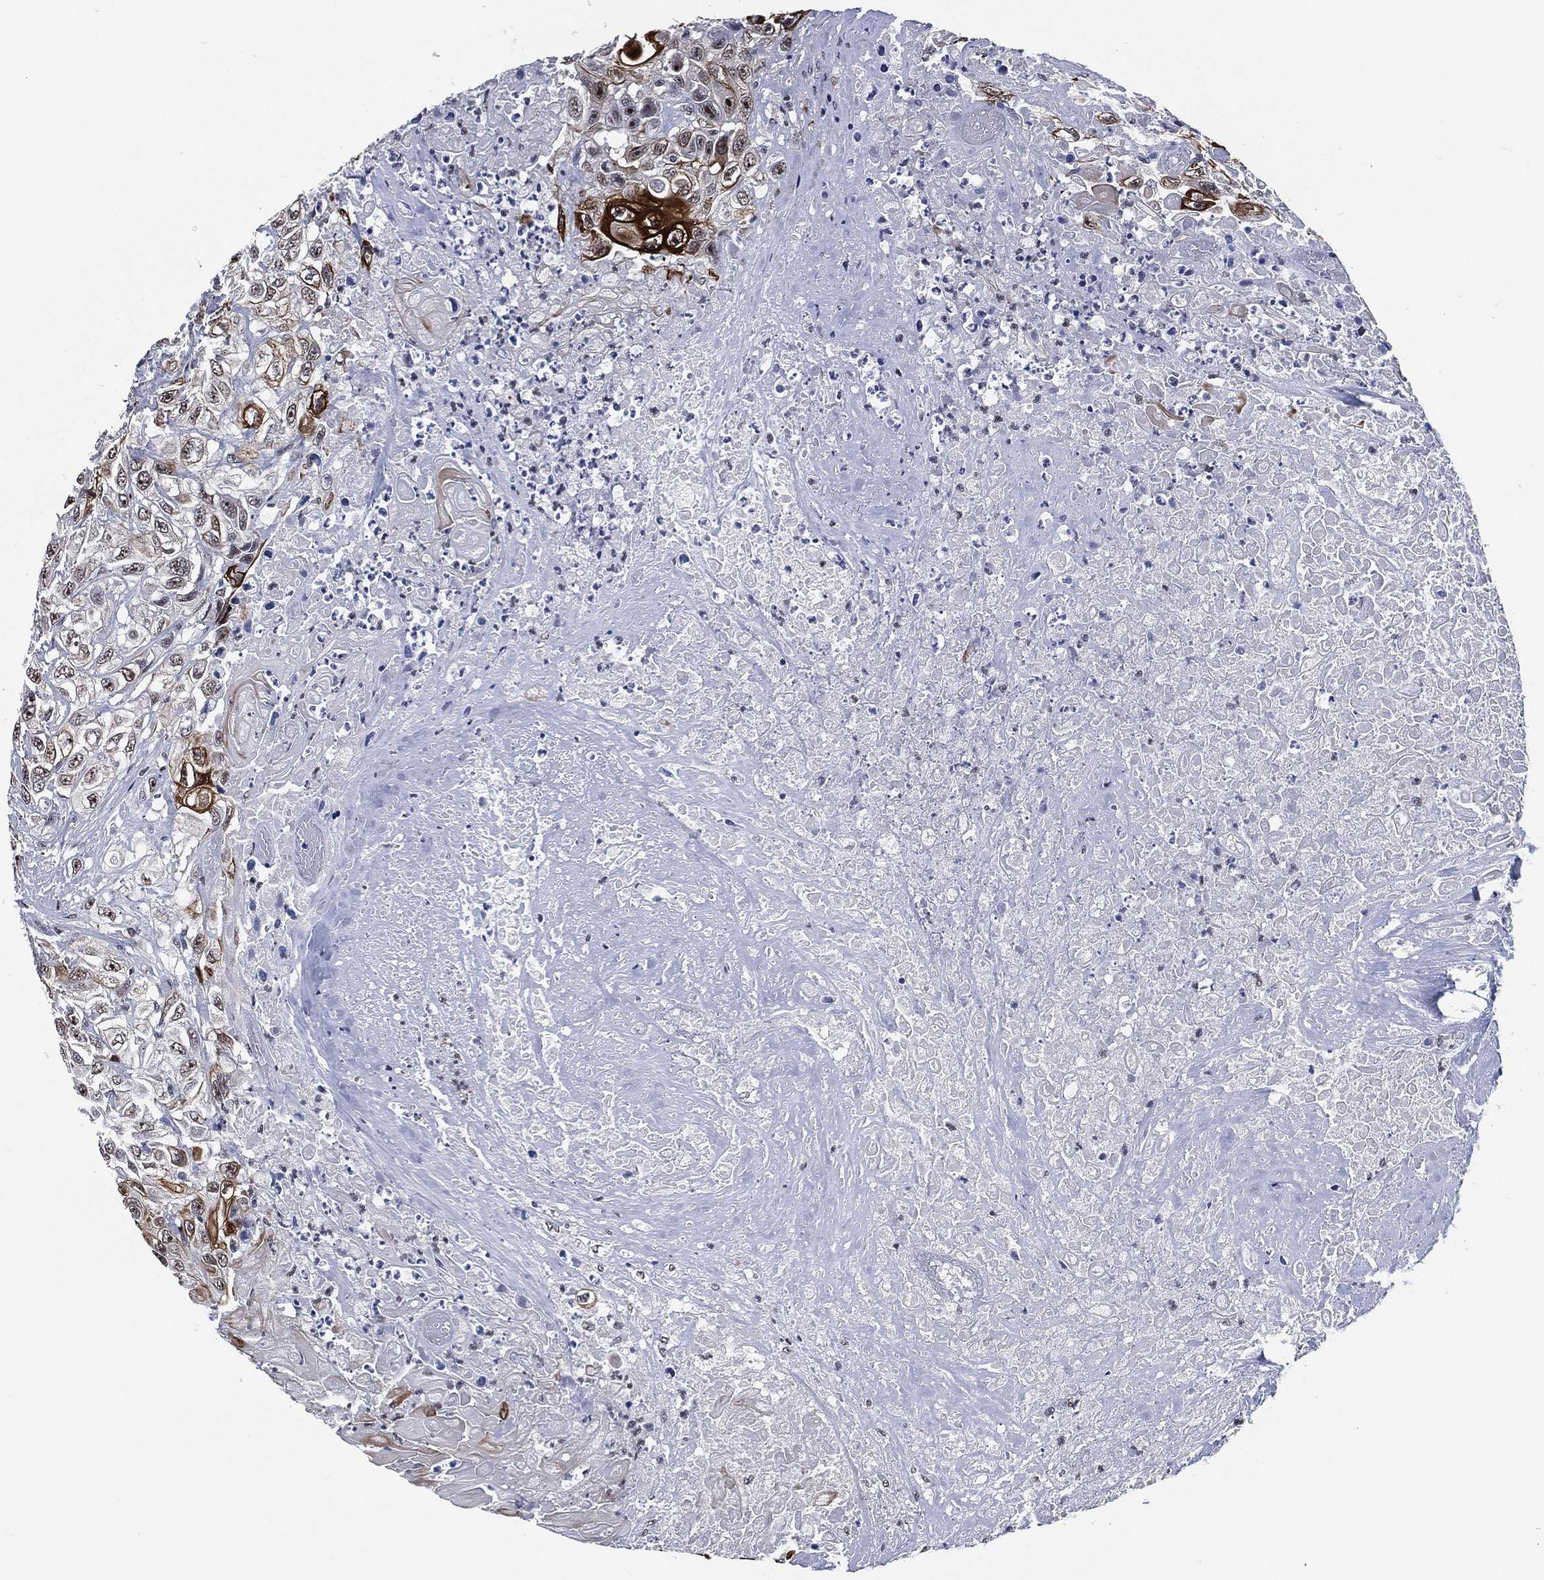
{"staining": {"intensity": "strong", "quantity": "<25%", "location": "cytoplasmic/membranous"}, "tissue": "urothelial cancer", "cell_type": "Tumor cells", "image_type": "cancer", "snomed": [{"axis": "morphology", "description": "Urothelial carcinoma, High grade"}, {"axis": "topography", "description": "Urinary bladder"}], "caption": "This is an image of immunohistochemistry (IHC) staining of urothelial cancer, which shows strong expression in the cytoplasmic/membranous of tumor cells.", "gene": "AKT2", "patient": {"sex": "female", "age": 56}}